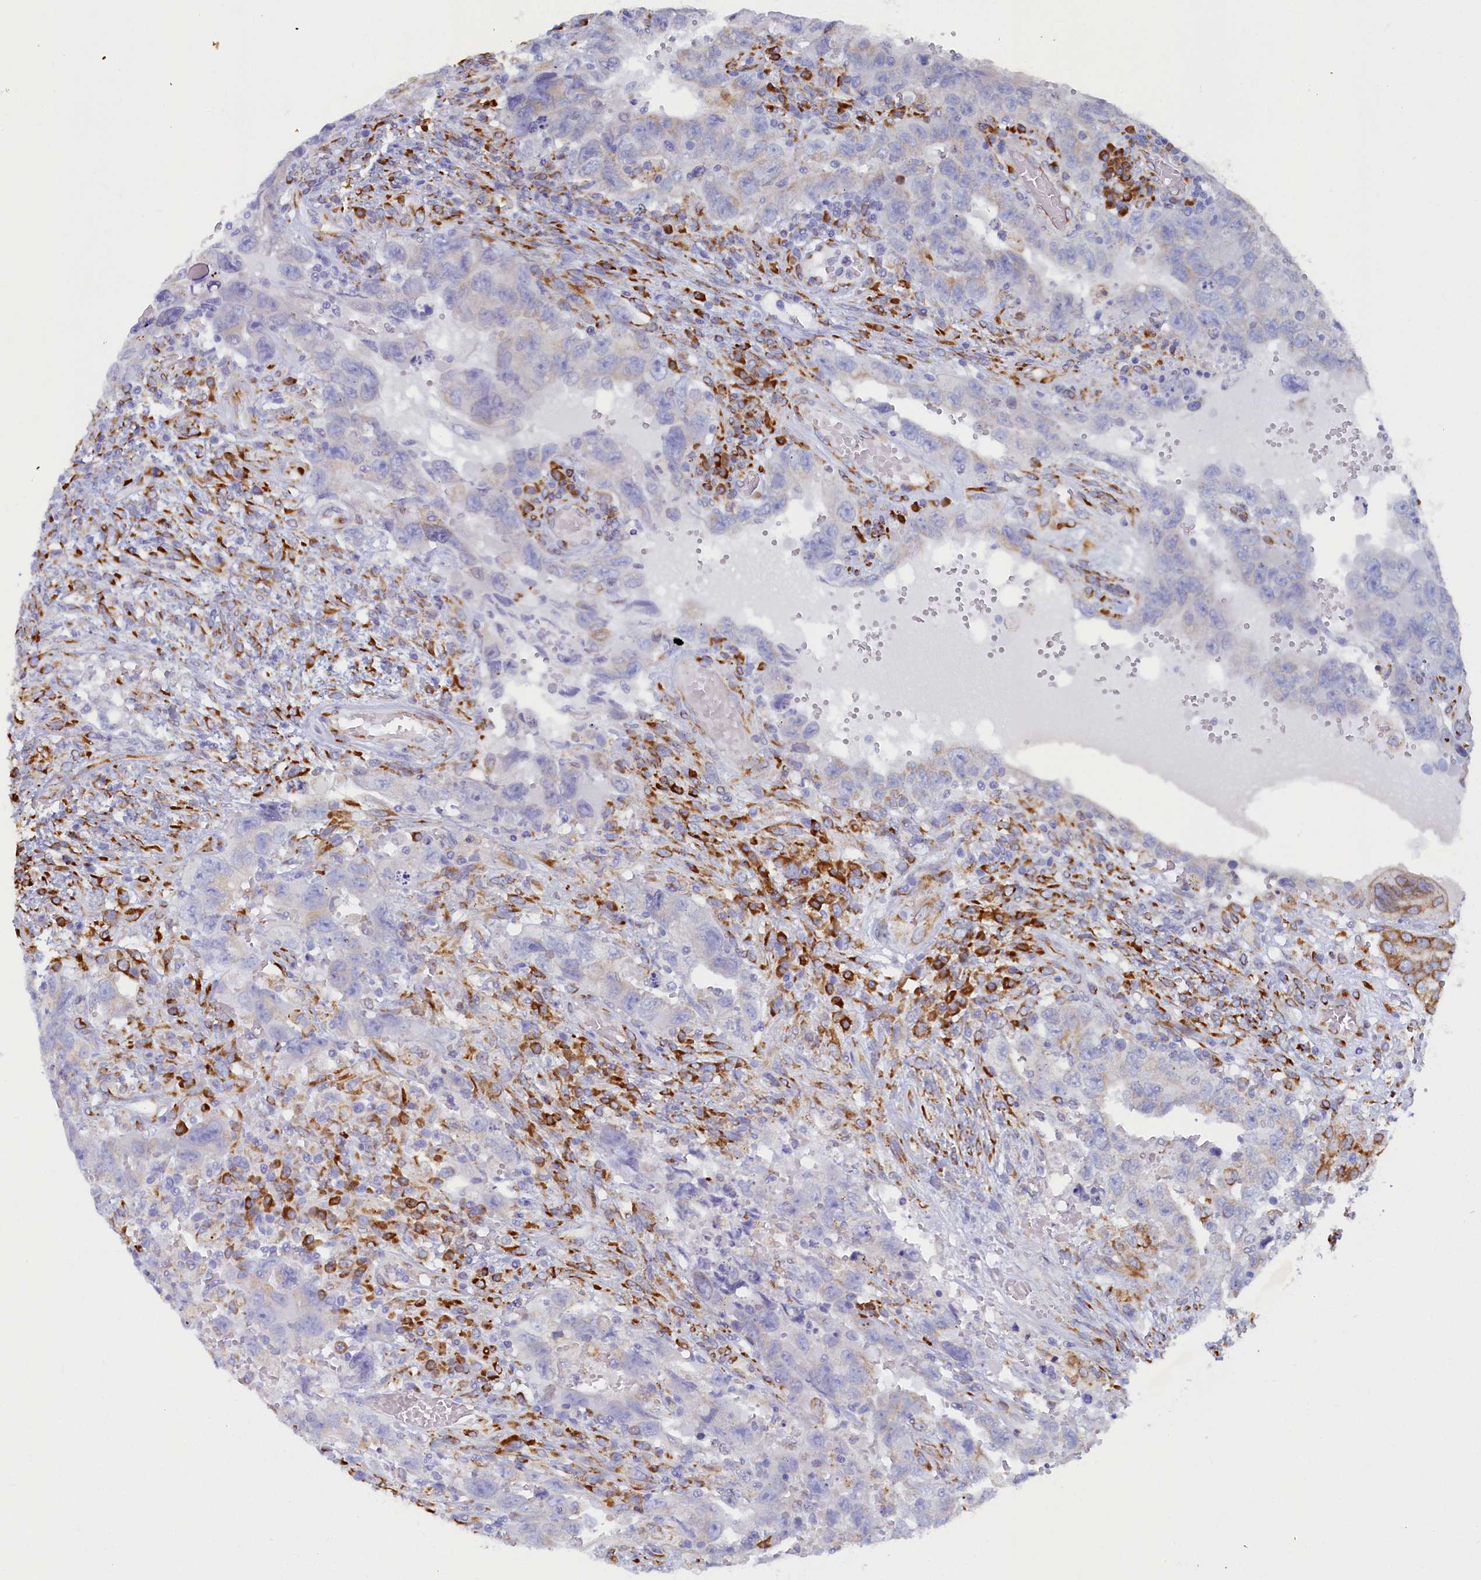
{"staining": {"intensity": "negative", "quantity": "none", "location": "none"}, "tissue": "testis cancer", "cell_type": "Tumor cells", "image_type": "cancer", "snomed": [{"axis": "morphology", "description": "Carcinoma, Embryonal, NOS"}, {"axis": "topography", "description": "Testis"}], "caption": "High magnification brightfield microscopy of testis cancer stained with DAB (brown) and counterstained with hematoxylin (blue): tumor cells show no significant positivity.", "gene": "TMEM18", "patient": {"sex": "male", "age": 26}}